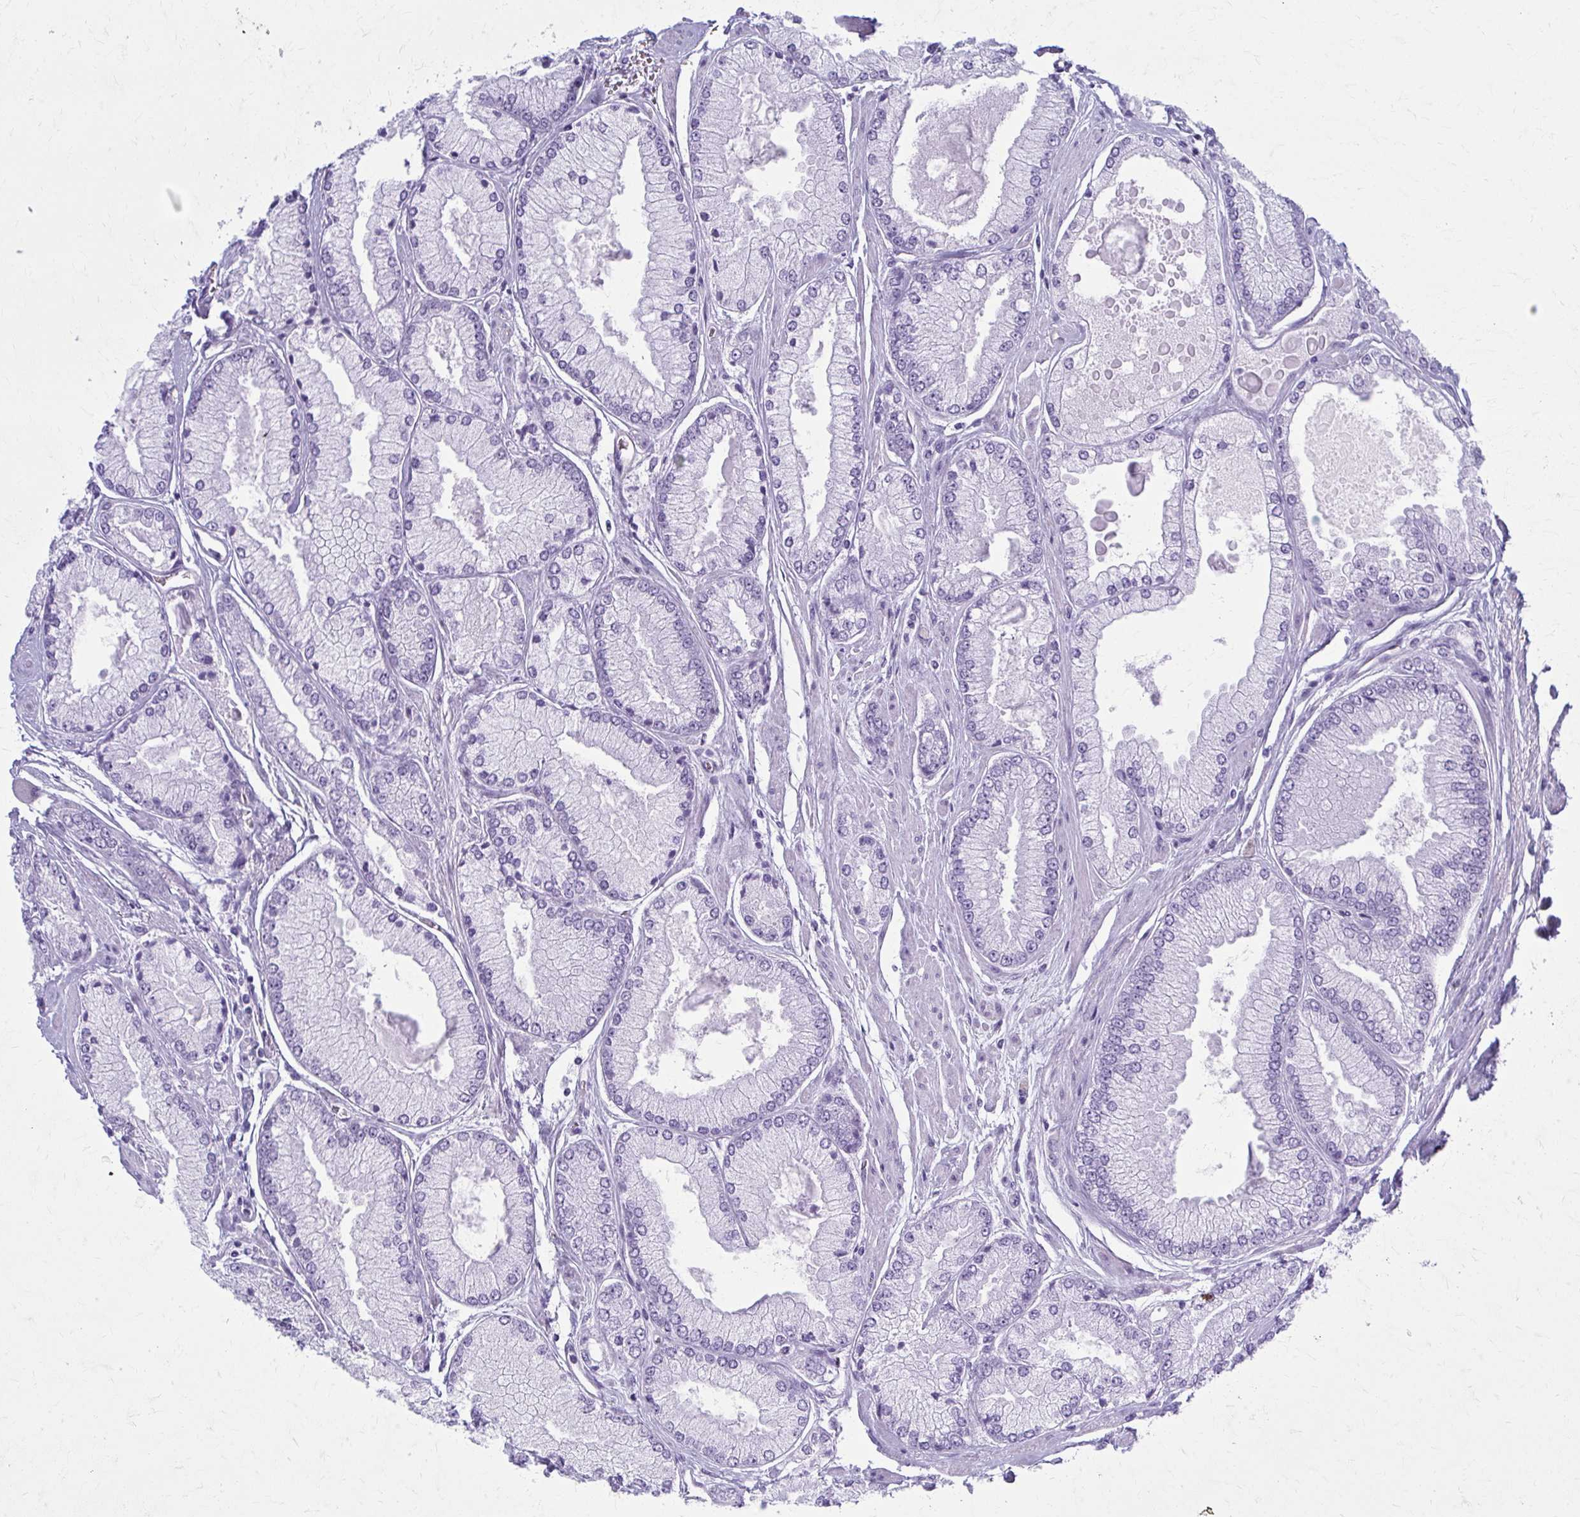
{"staining": {"intensity": "negative", "quantity": "none", "location": "none"}, "tissue": "prostate cancer", "cell_type": "Tumor cells", "image_type": "cancer", "snomed": [{"axis": "morphology", "description": "Adenocarcinoma, Low grade"}, {"axis": "topography", "description": "Prostate"}], "caption": "The photomicrograph exhibits no staining of tumor cells in low-grade adenocarcinoma (prostate).", "gene": "GFAP", "patient": {"sex": "male", "age": 67}}